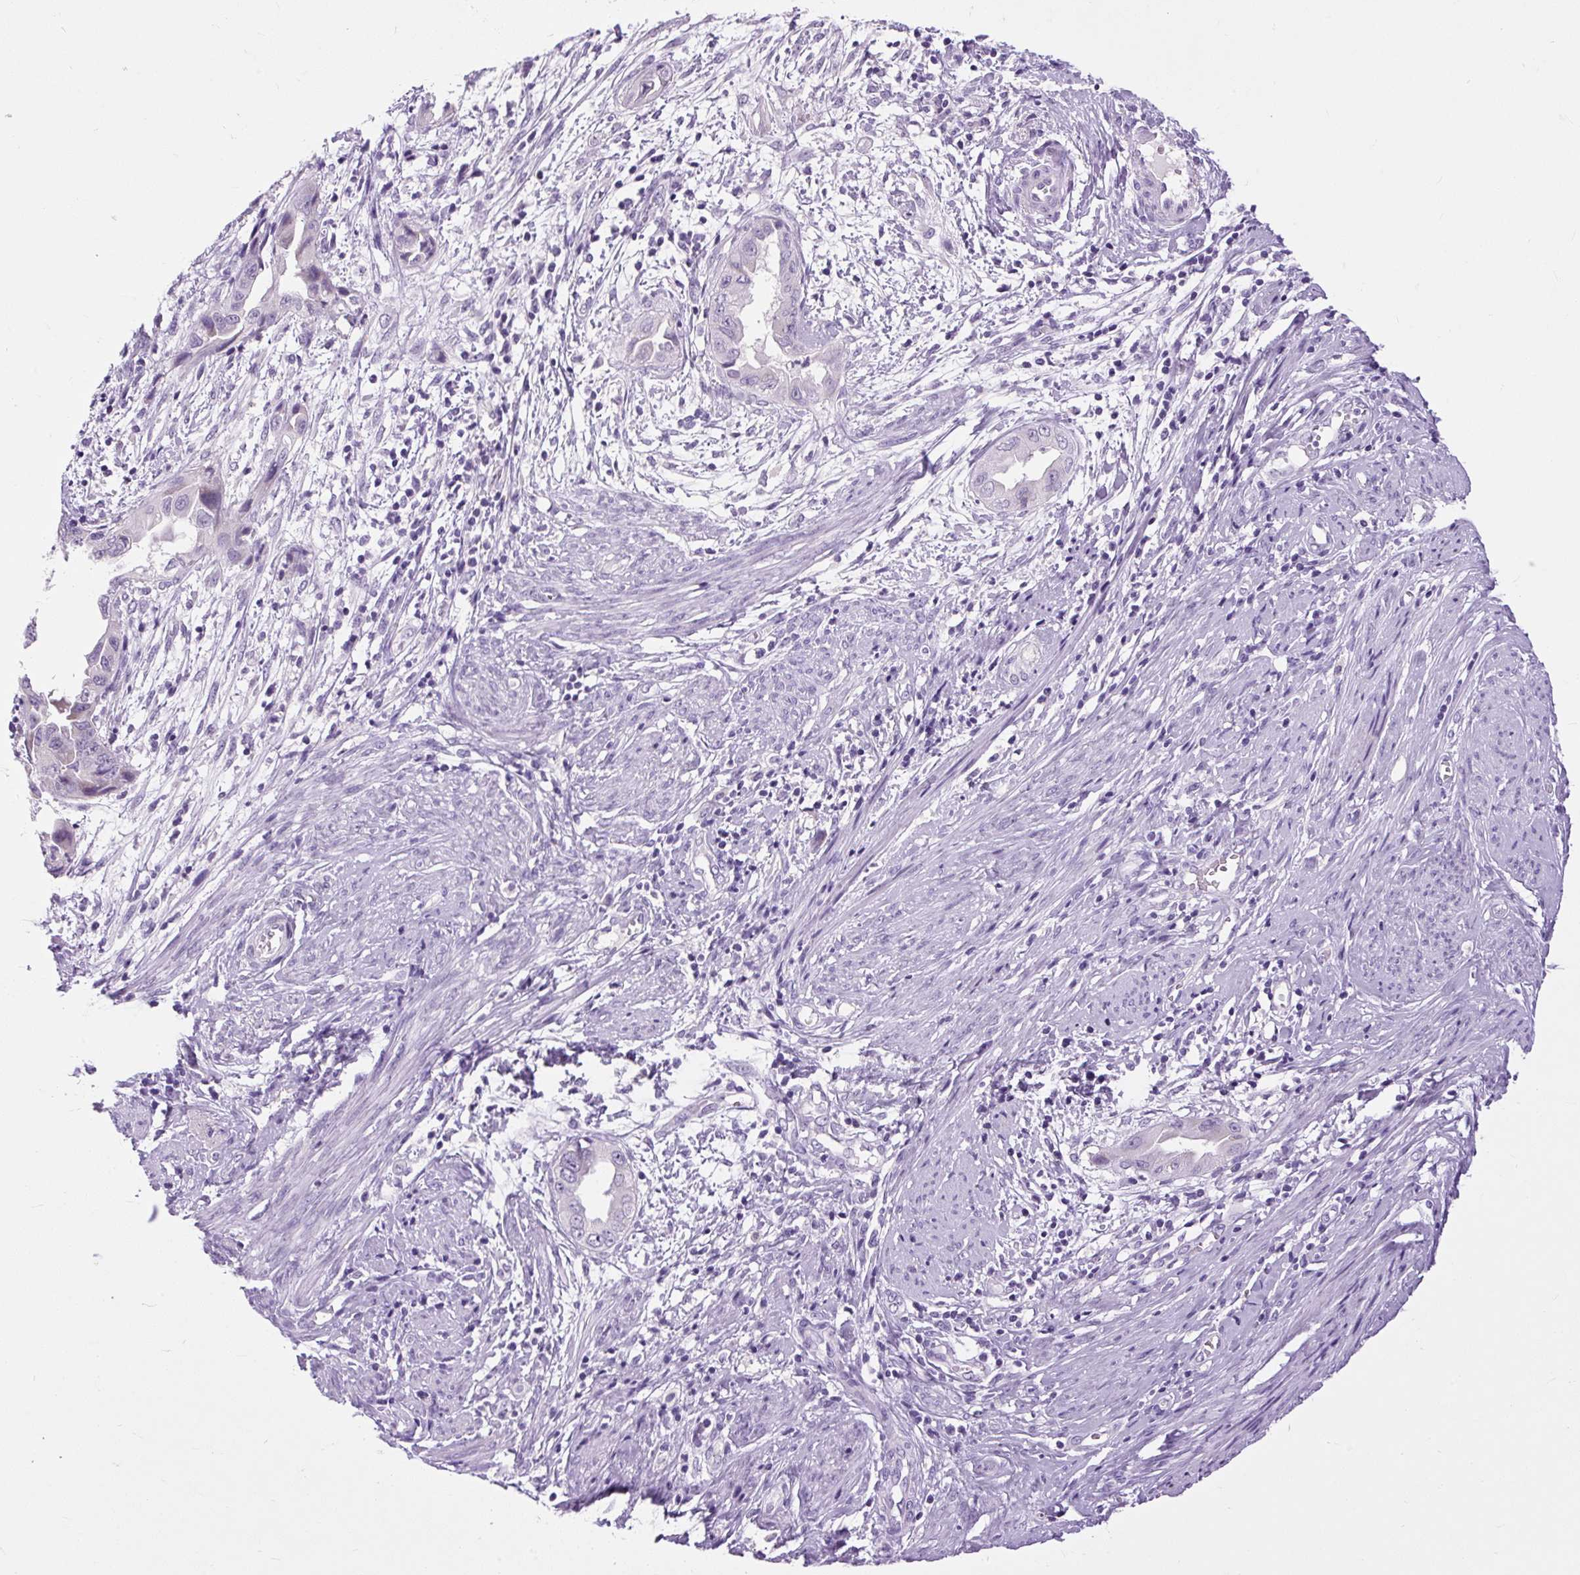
{"staining": {"intensity": "negative", "quantity": "none", "location": "none"}, "tissue": "endometrial cancer", "cell_type": "Tumor cells", "image_type": "cancer", "snomed": [{"axis": "morphology", "description": "Adenocarcinoma, NOS"}, {"axis": "topography", "description": "Endometrium"}], "caption": "This is a photomicrograph of IHC staining of endometrial adenocarcinoma, which shows no expression in tumor cells. The staining was performed using DAB (3,3'-diaminobenzidine) to visualize the protein expression in brown, while the nuclei were stained in blue with hematoxylin (Magnification: 20x).", "gene": "FABP7", "patient": {"sex": "female", "age": 57}}